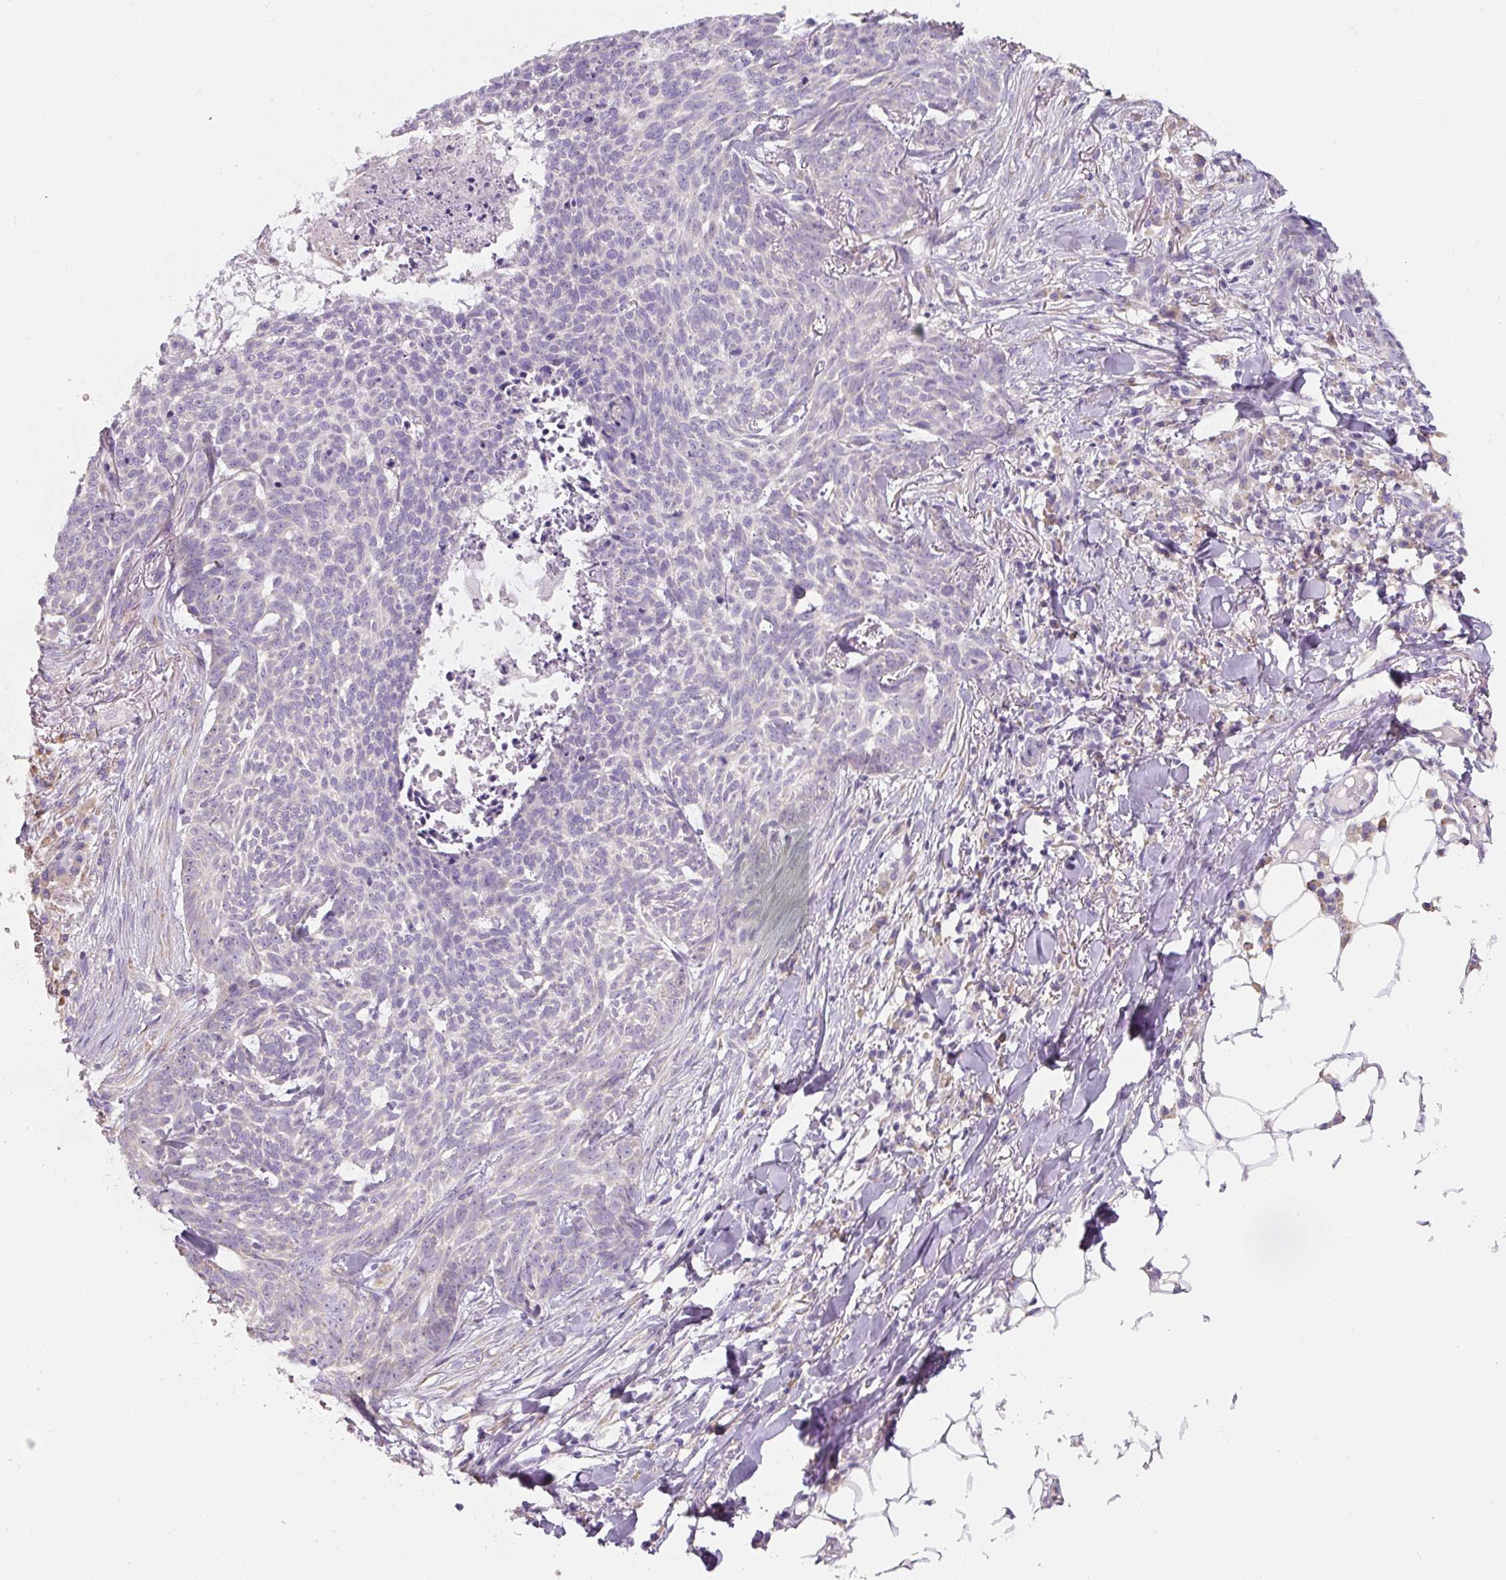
{"staining": {"intensity": "negative", "quantity": "none", "location": "none"}, "tissue": "skin cancer", "cell_type": "Tumor cells", "image_type": "cancer", "snomed": [{"axis": "morphology", "description": "Basal cell carcinoma"}, {"axis": "topography", "description": "Skin"}], "caption": "IHC histopathology image of neoplastic tissue: skin cancer (basal cell carcinoma) stained with DAB shows no significant protein positivity in tumor cells.", "gene": "PWWP3B", "patient": {"sex": "female", "age": 93}}